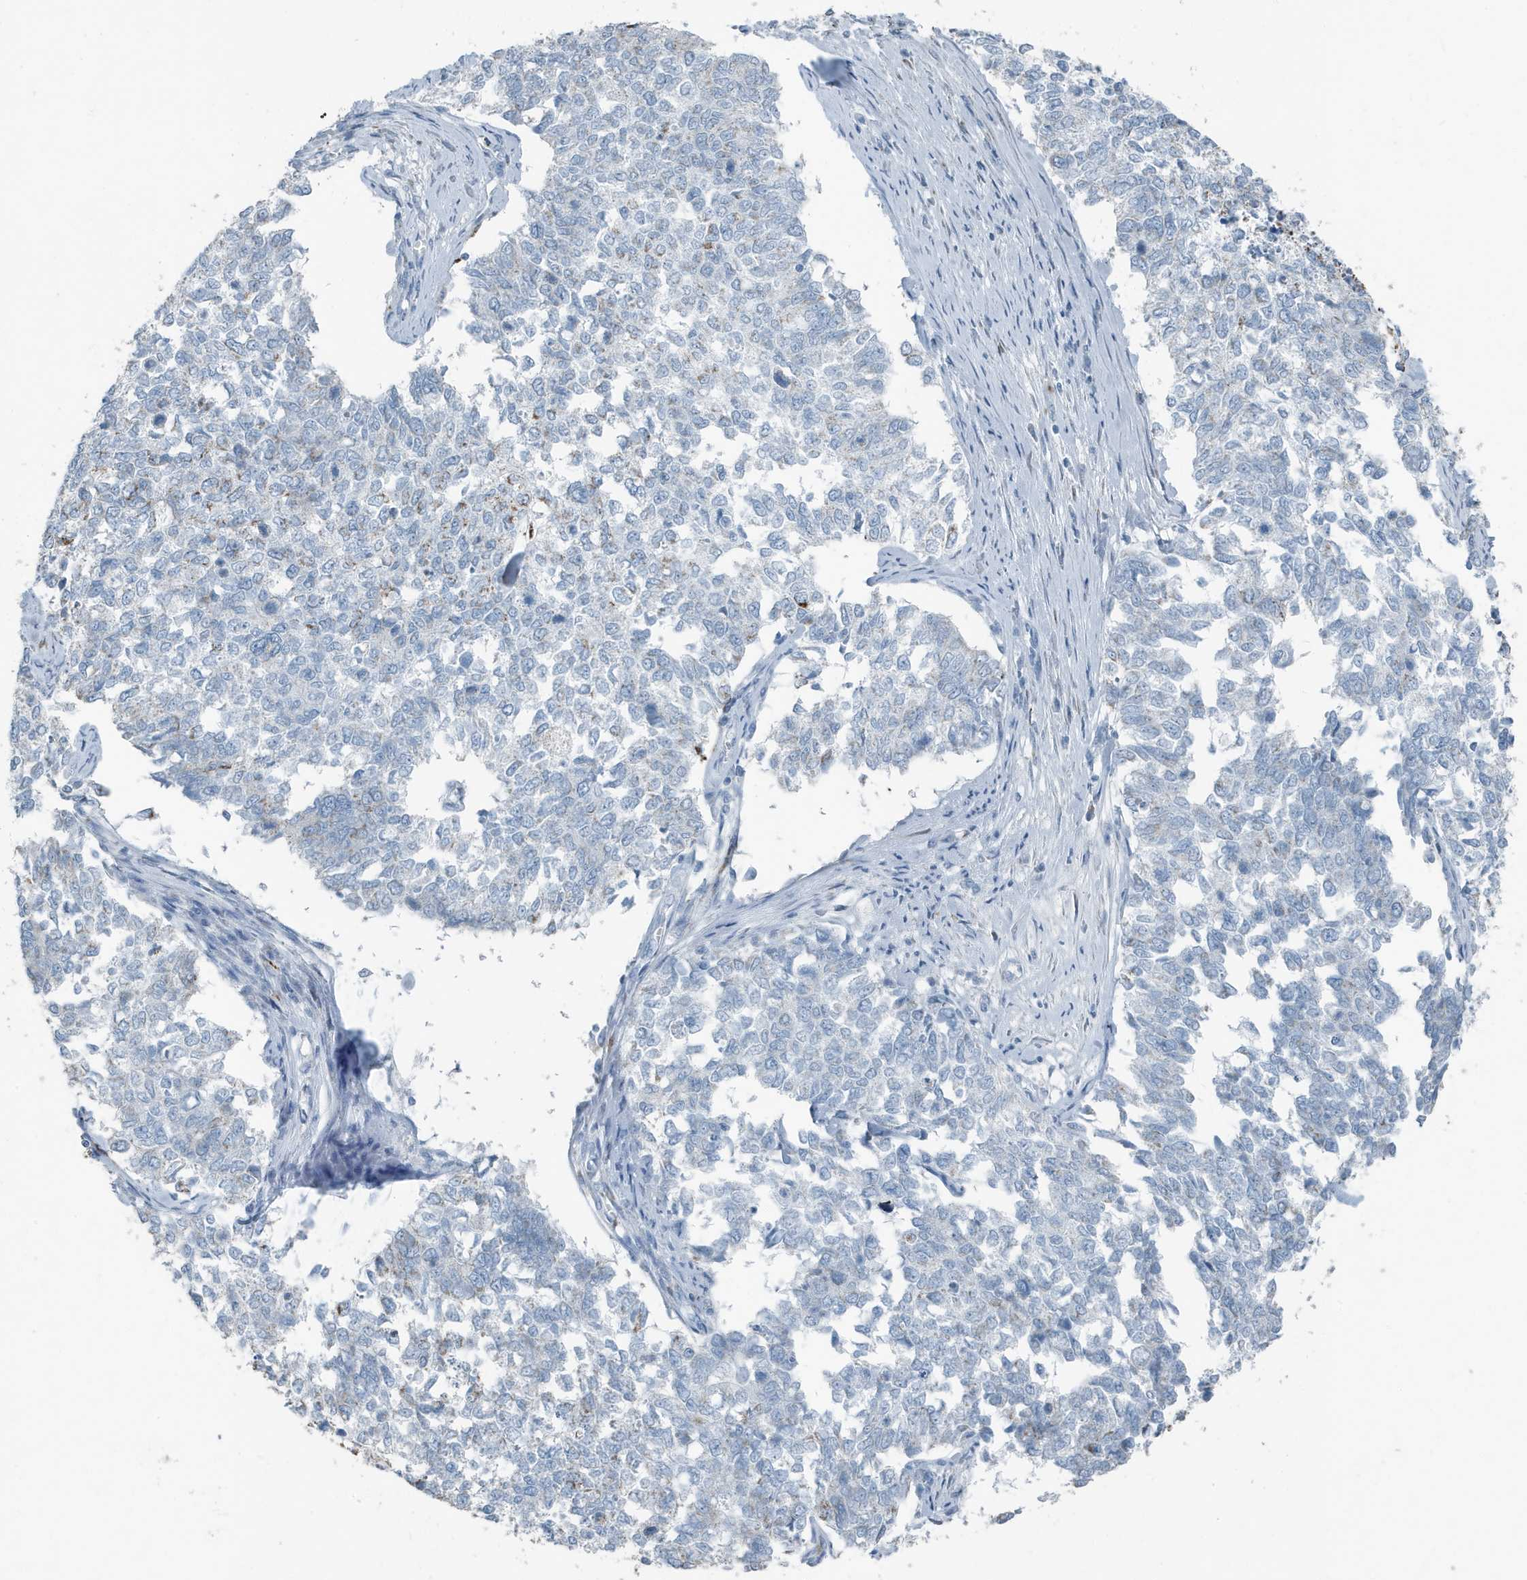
{"staining": {"intensity": "negative", "quantity": "none", "location": "none"}, "tissue": "cervical cancer", "cell_type": "Tumor cells", "image_type": "cancer", "snomed": [{"axis": "morphology", "description": "Squamous cell carcinoma, NOS"}, {"axis": "topography", "description": "Cervix"}], "caption": "This histopathology image is of squamous cell carcinoma (cervical) stained with immunohistochemistry (IHC) to label a protein in brown with the nuclei are counter-stained blue. There is no expression in tumor cells.", "gene": "FAM162A", "patient": {"sex": "female", "age": 63}}